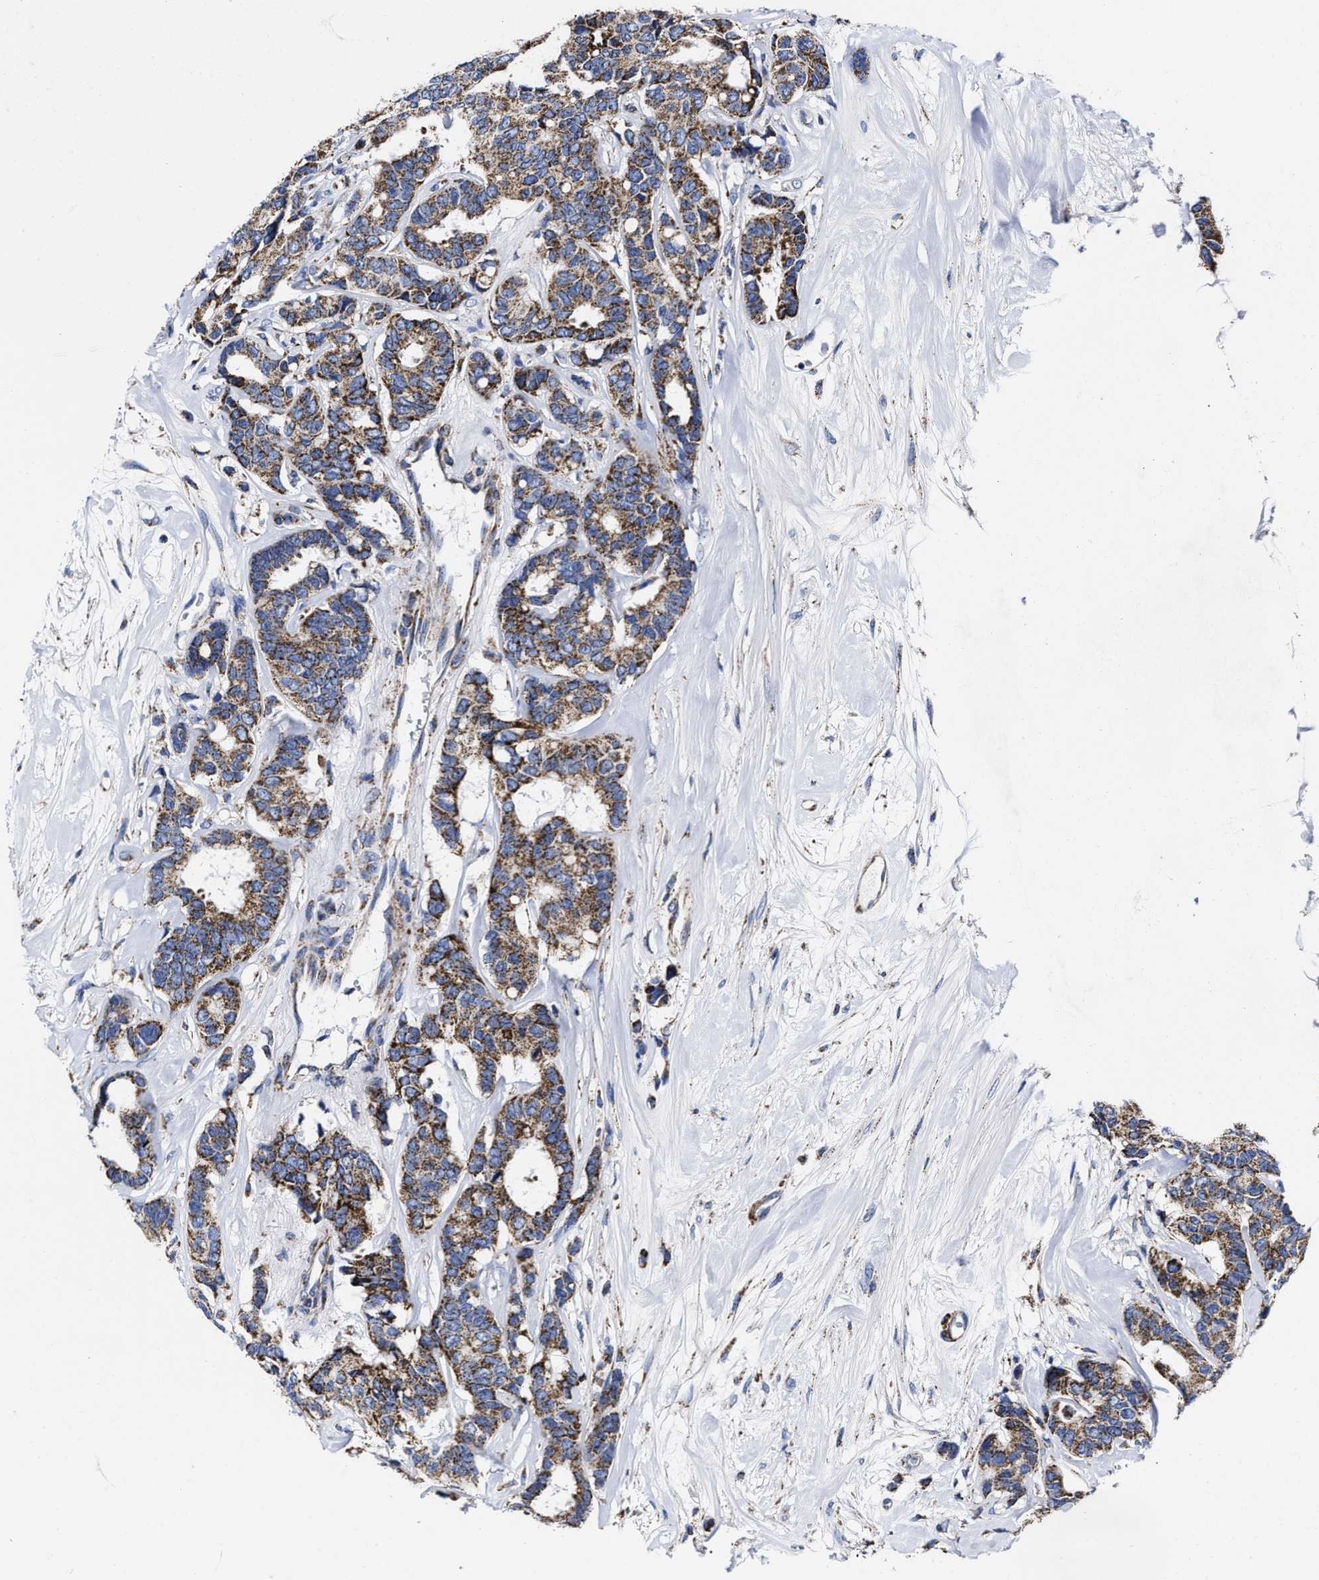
{"staining": {"intensity": "moderate", "quantity": ">75%", "location": "cytoplasmic/membranous"}, "tissue": "breast cancer", "cell_type": "Tumor cells", "image_type": "cancer", "snomed": [{"axis": "morphology", "description": "Duct carcinoma"}, {"axis": "topography", "description": "Breast"}], "caption": "Brown immunohistochemical staining in breast cancer reveals moderate cytoplasmic/membranous expression in about >75% of tumor cells. (IHC, brightfield microscopy, high magnification).", "gene": "HINT2", "patient": {"sex": "female", "age": 87}}